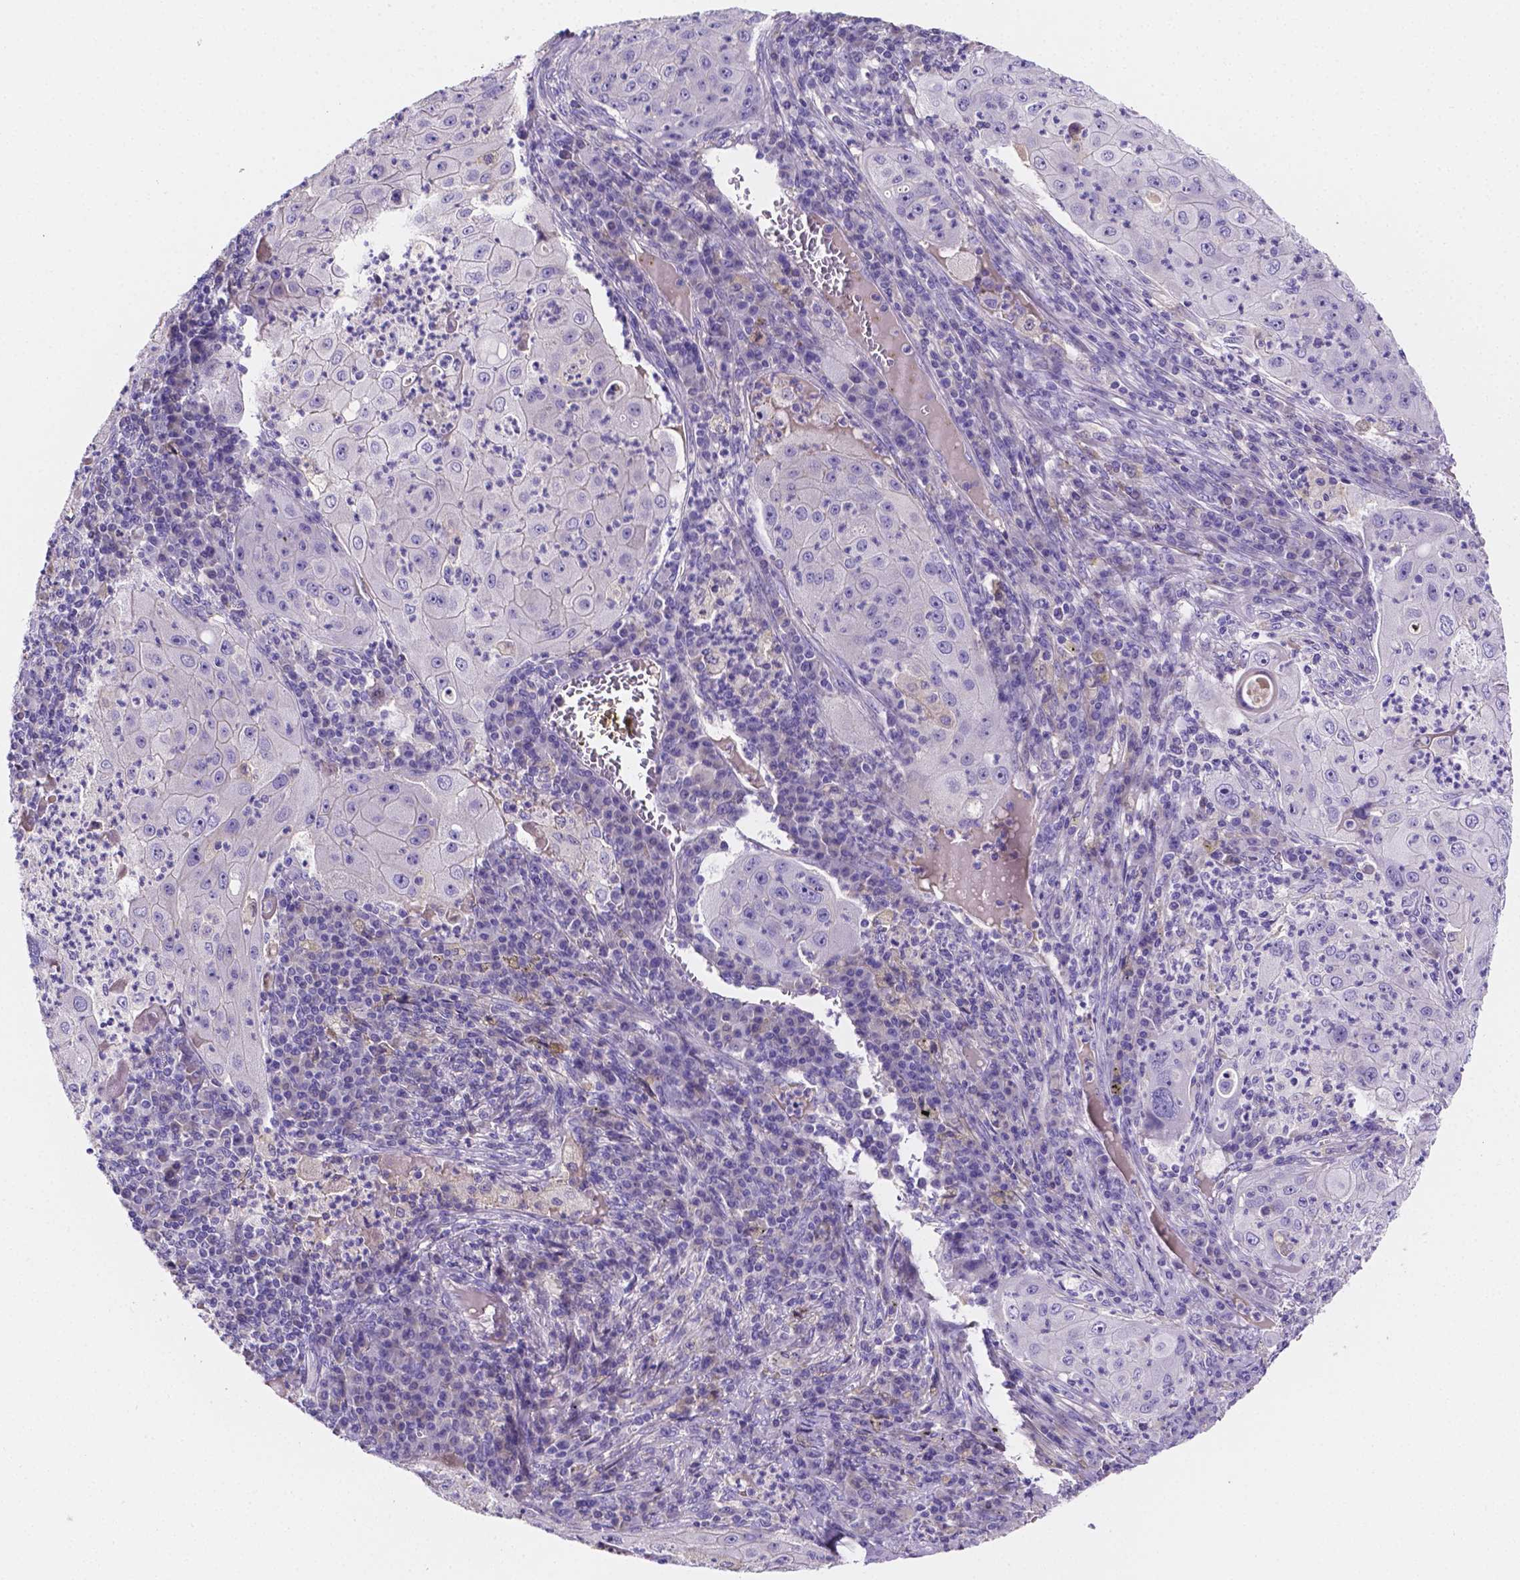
{"staining": {"intensity": "negative", "quantity": "none", "location": "none"}, "tissue": "lung cancer", "cell_type": "Tumor cells", "image_type": "cancer", "snomed": [{"axis": "morphology", "description": "Squamous cell carcinoma, NOS"}, {"axis": "topography", "description": "Lung"}], "caption": "Lung cancer was stained to show a protein in brown. There is no significant positivity in tumor cells.", "gene": "NRGN", "patient": {"sex": "female", "age": 59}}